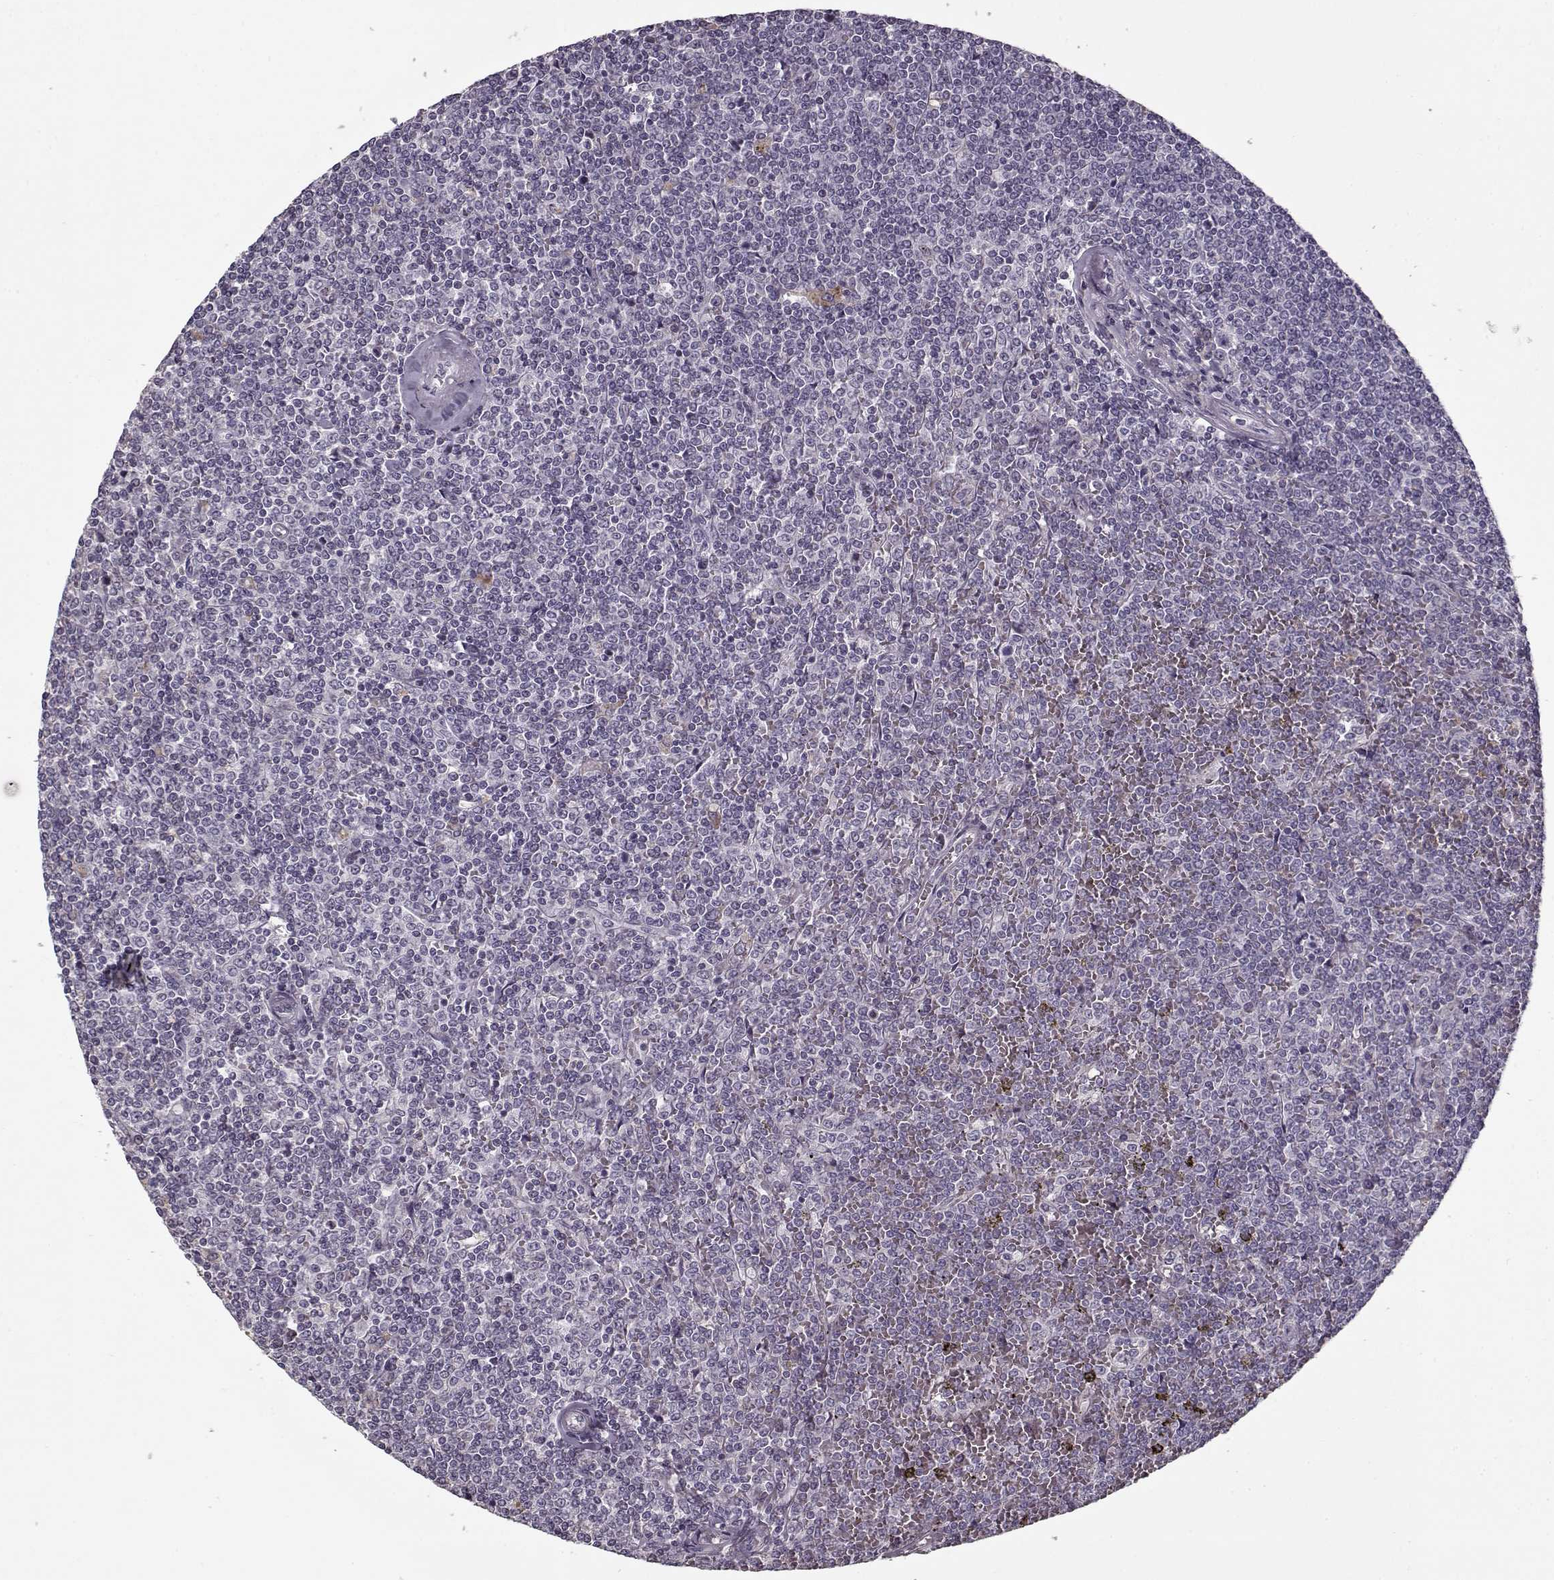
{"staining": {"intensity": "negative", "quantity": "none", "location": "none"}, "tissue": "lymphoma", "cell_type": "Tumor cells", "image_type": "cancer", "snomed": [{"axis": "morphology", "description": "Malignant lymphoma, non-Hodgkin's type, Low grade"}, {"axis": "topography", "description": "Spleen"}], "caption": "Tumor cells show no significant protein positivity in malignant lymphoma, non-Hodgkin's type (low-grade).", "gene": "LAMA2", "patient": {"sex": "female", "age": 19}}